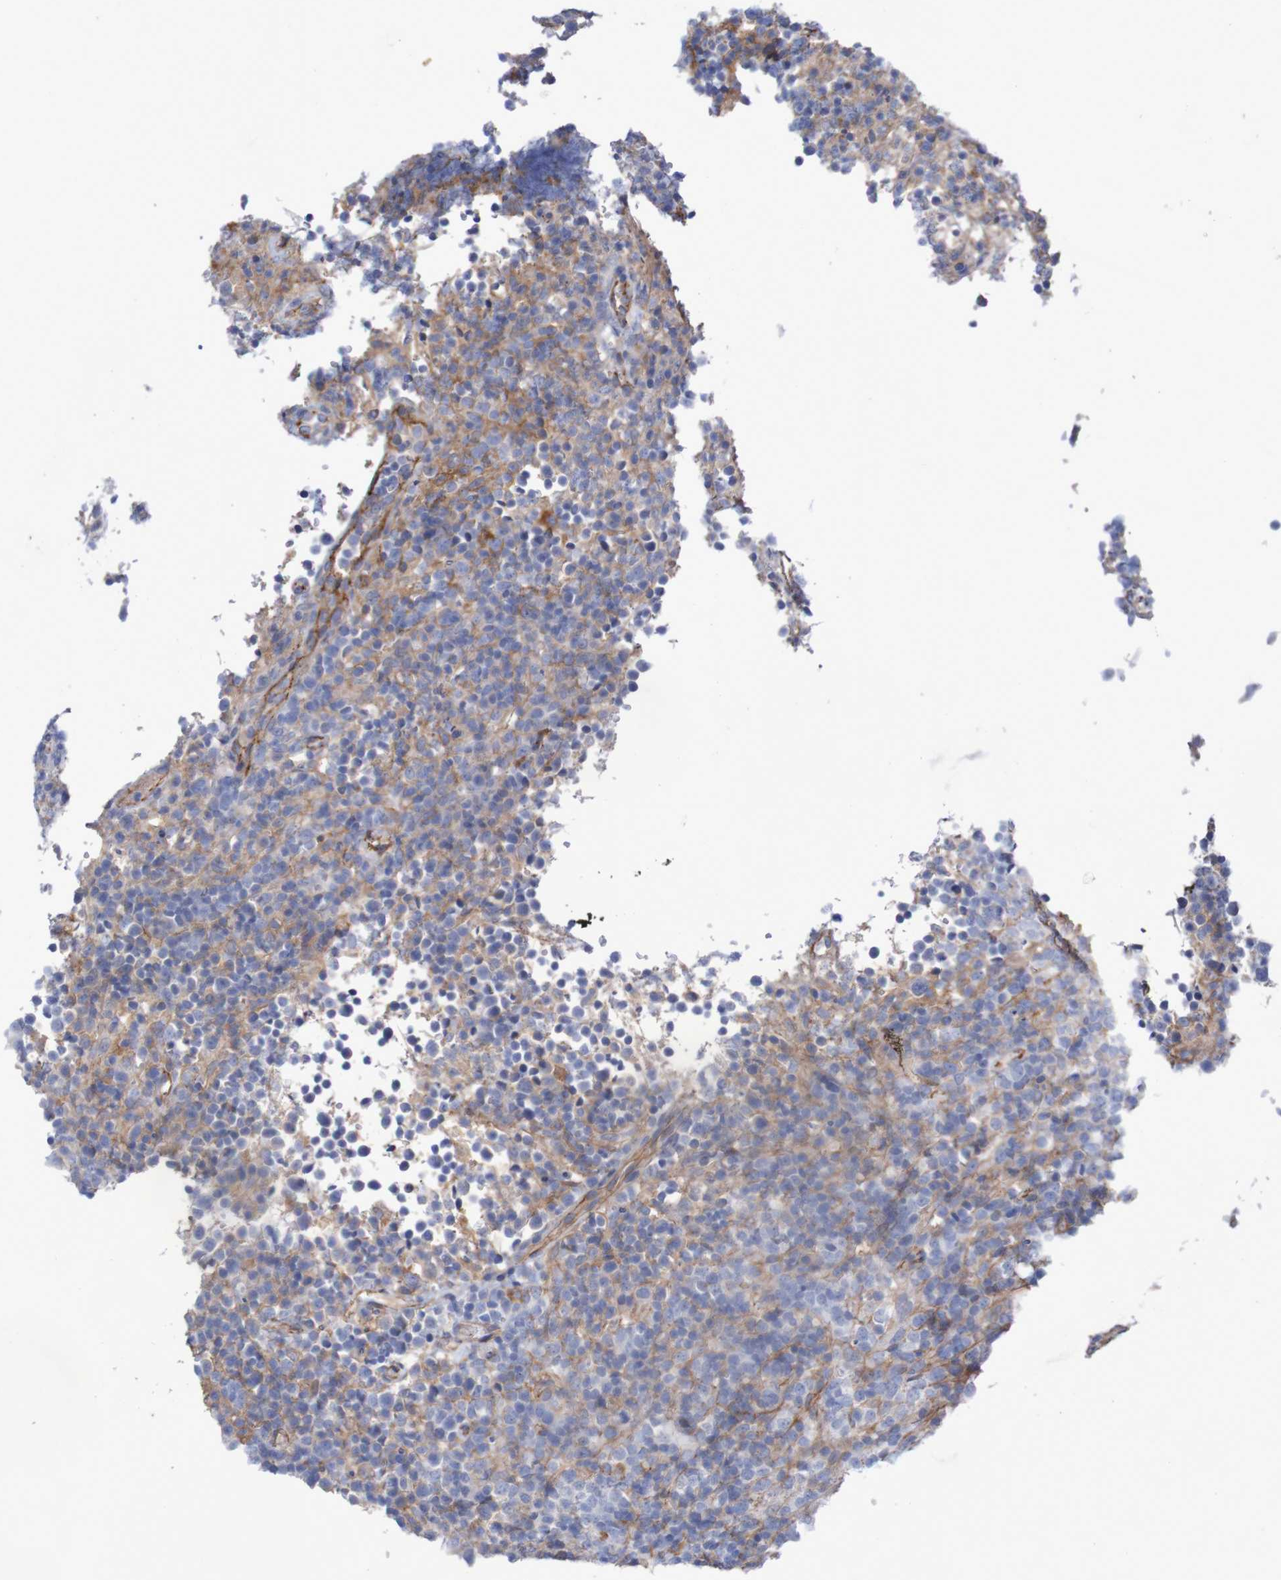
{"staining": {"intensity": "moderate", "quantity": "25%-75%", "location": "cytoplasmic/membranous"}, "tissue": "lymphoma", "cell_type": "Tumor cells", "image_type": "cancer", "snomed": [{"axis": "morphology", "description": "Malignant lymphoma, non-Hodgkin's type, High grade"}, {"axis": "topography", "description": "Lymph node"}], "caption": "Brown immunohistochemical staining in lymphoma displays moderate cytoplasmic/membranous positivity in approximately 25%-75% of tumor cells.", "gene": "NECTIN2", "patient": {"sex": "female", "age": 76}}